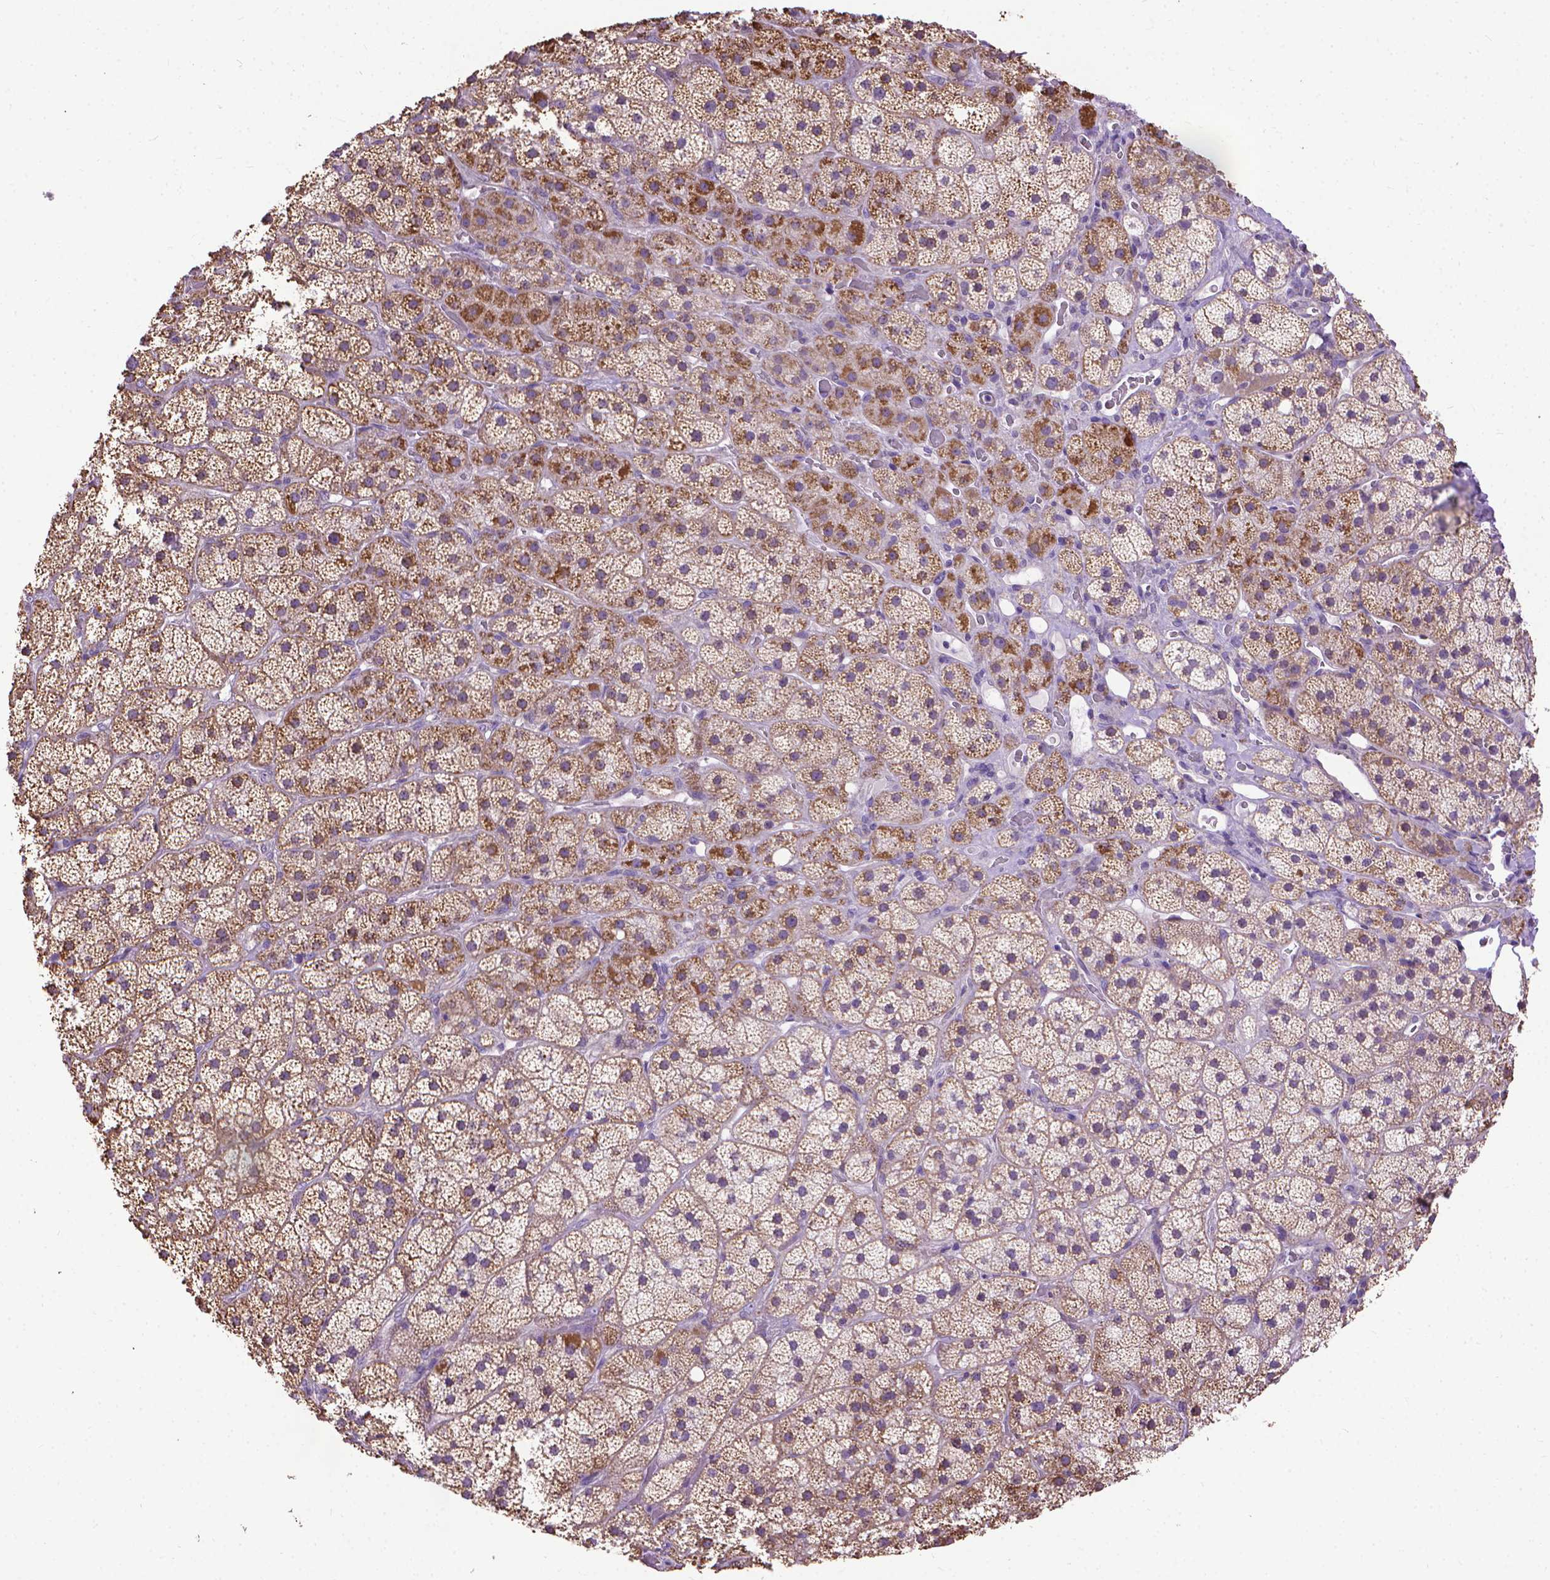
{"staining": {"intensity": "moderate", "quantity": "25%-75%", "location": "cytoplasmic/membranous"}, "tissue": "adrenal gland", "cell_type": "Glandular cells", "image_type": "normal", "snomed": [{"axis": "morphology", "description": "Normal tissue, NOS"}, {"axis": "topography", "description": "Adrenal gland"}], "caption": "High-magnification brightfield microscopy of normal adrenal gland stained with DAB (3,3'-diaminobenzidine) (brown) and counterstained with hematoxylin (blue). glandular cells exhibit moderate cytoplasmic/membranous staining is seen in approximately25%-75% of cells.", "gene": "SYN1", "patient": {"sex": "male", "age": 57}}